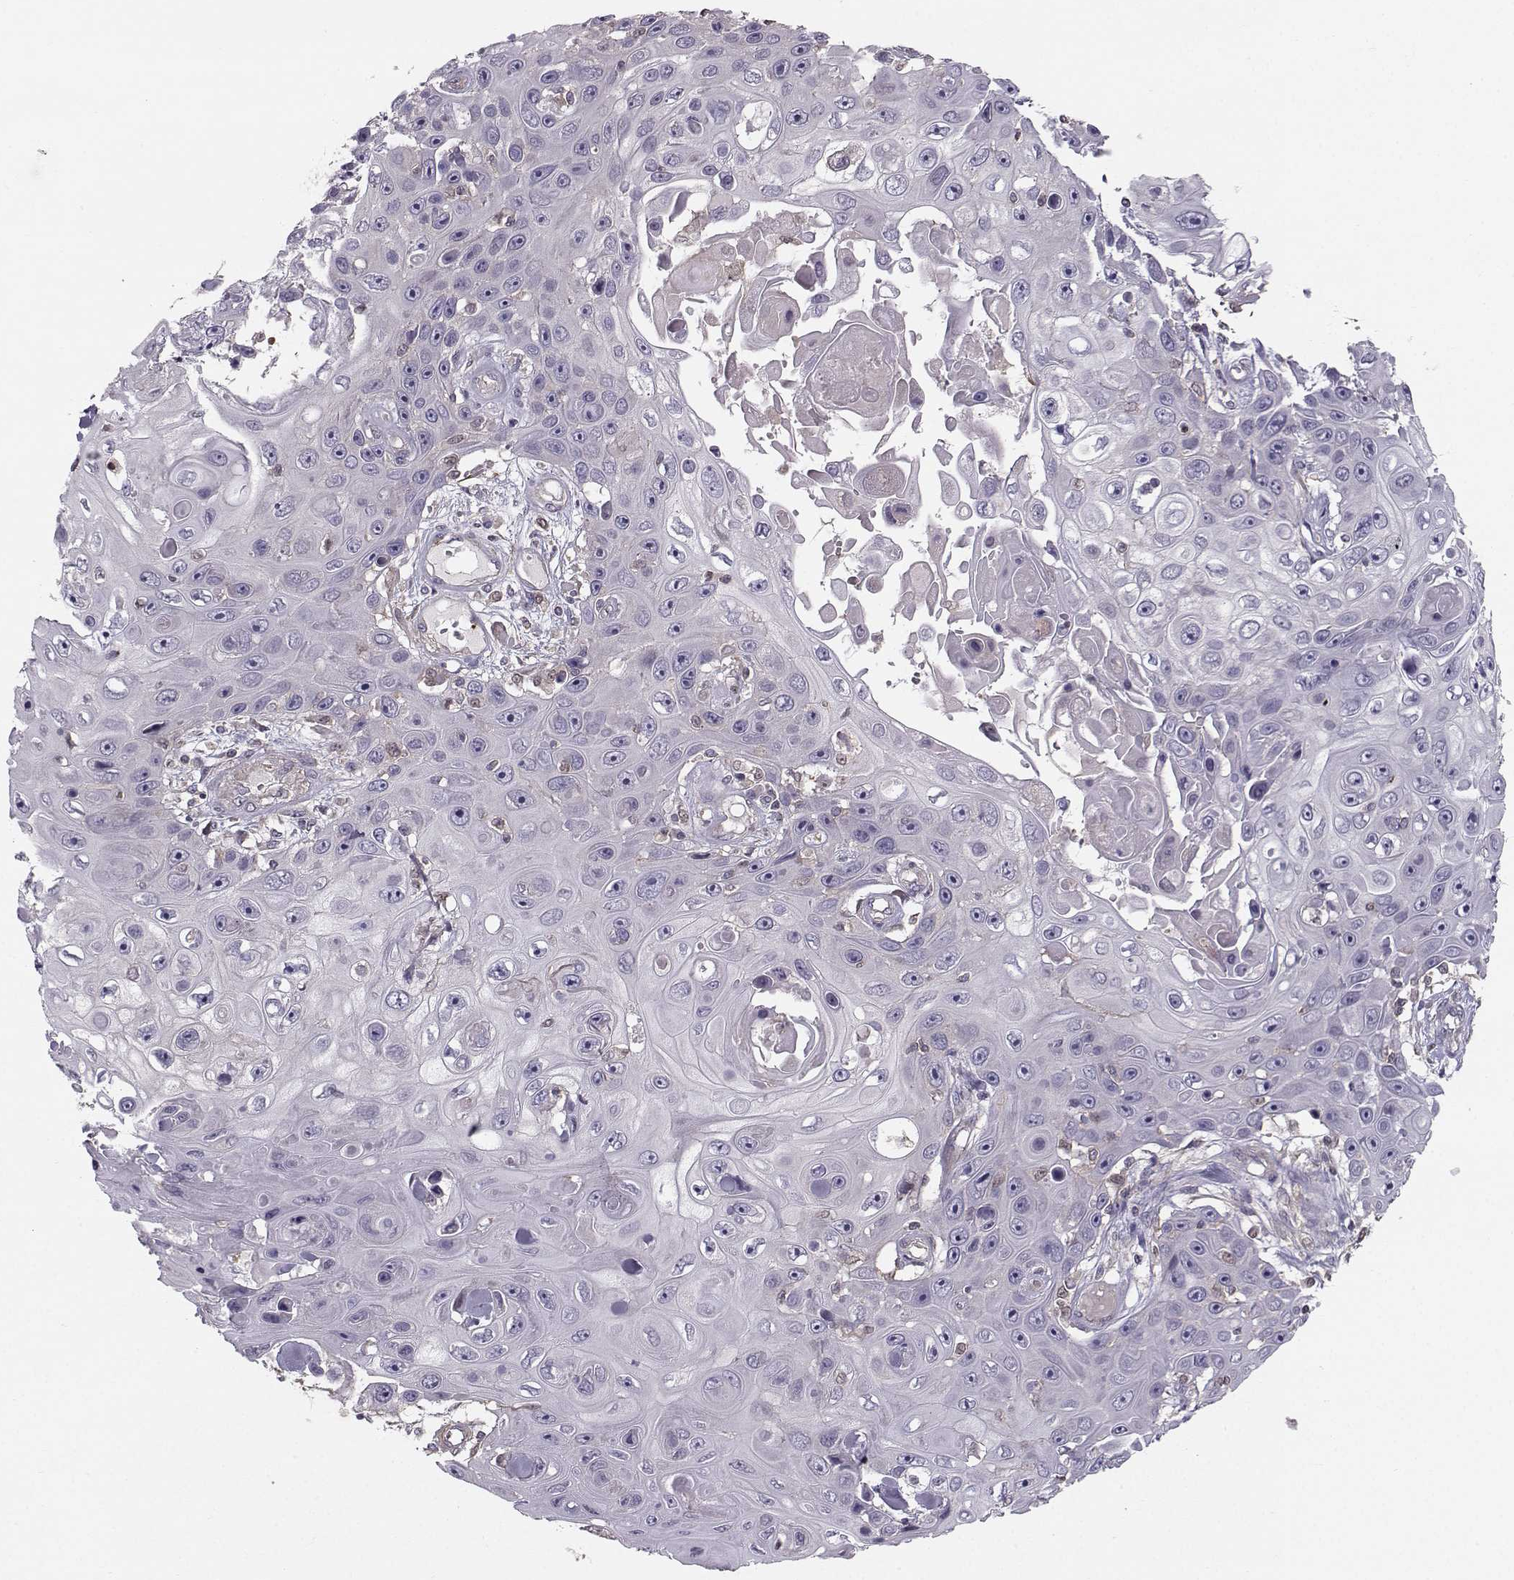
{"staining": {"intensity": "negative", "quantity": "none", "location": "none"}, "tissue": "skin cancer", "cell_type": "Tumor cells", "image_type": "cancer", "snomed": [{"axis": "morphology", "description": "Squamous cell carcinoma, NOS"}, {"axis": "topography", "description": "Skin"}], "caption": "A high-resolution histopathology image shows immunohistochemistry (IHC) staining of skin cancer, which displays no significant staining in tumor cells.", "gene": "ASB16", "patient": {"sex": "male", "age": 82}}